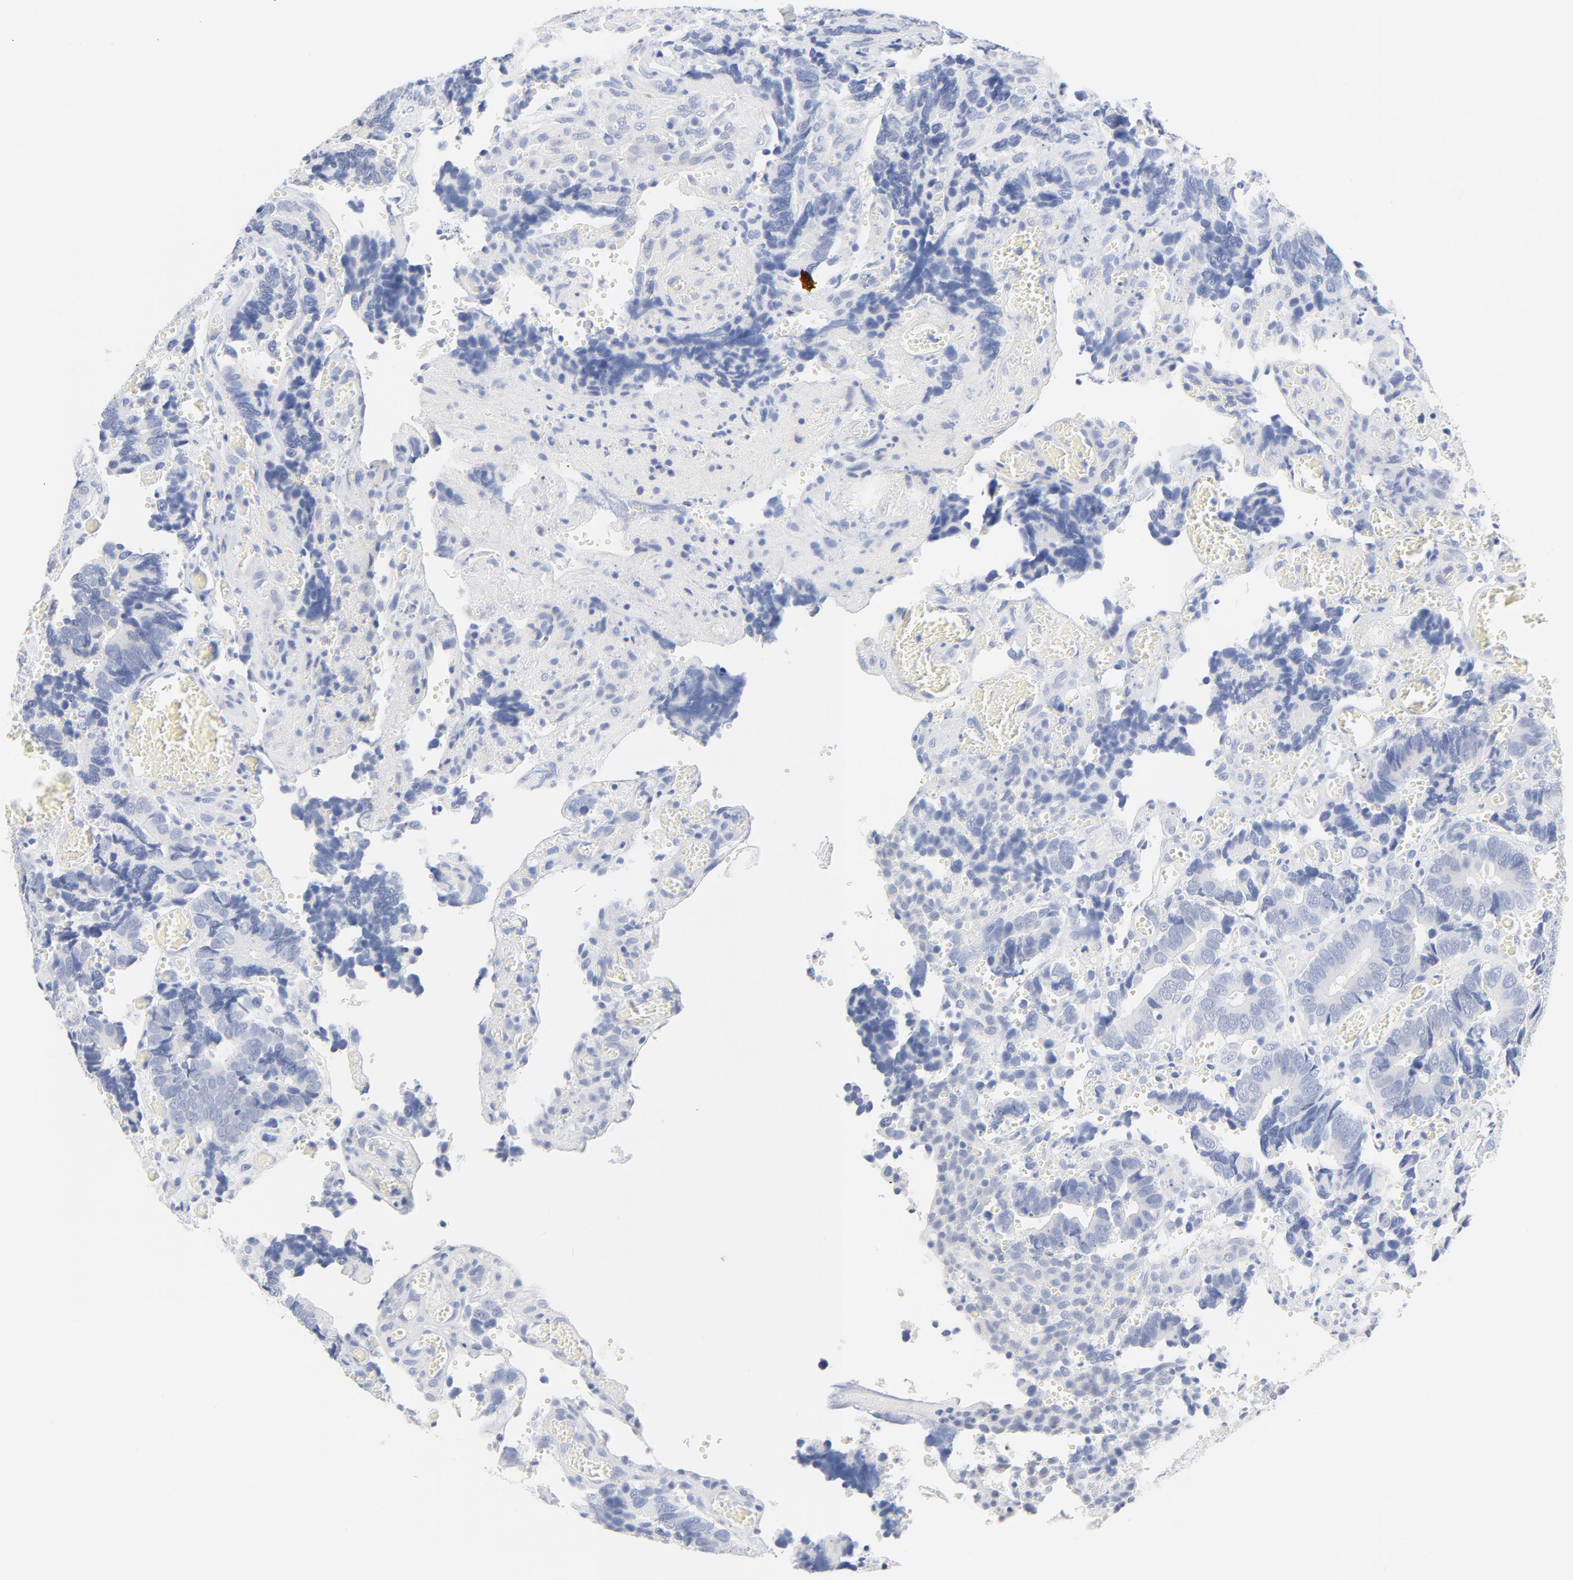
{"staining": {"intensity": "negative", "quantity": "none", "location": "none"}, "tissue": "colorectal cancer", "cell_type": "Tumor cells", "image_type": "cancer", "snomed": [{"axis": "morphology", "description": "Adenocarcinoma, NOS"}, {"axis": "topography", "description": "Colon"}], "caption": "There is no significant staining in tumor cells of adenocarcinoma (colorectal).", "gene": "FGFR3", "patient": {"sex": "male", "age": 72}}